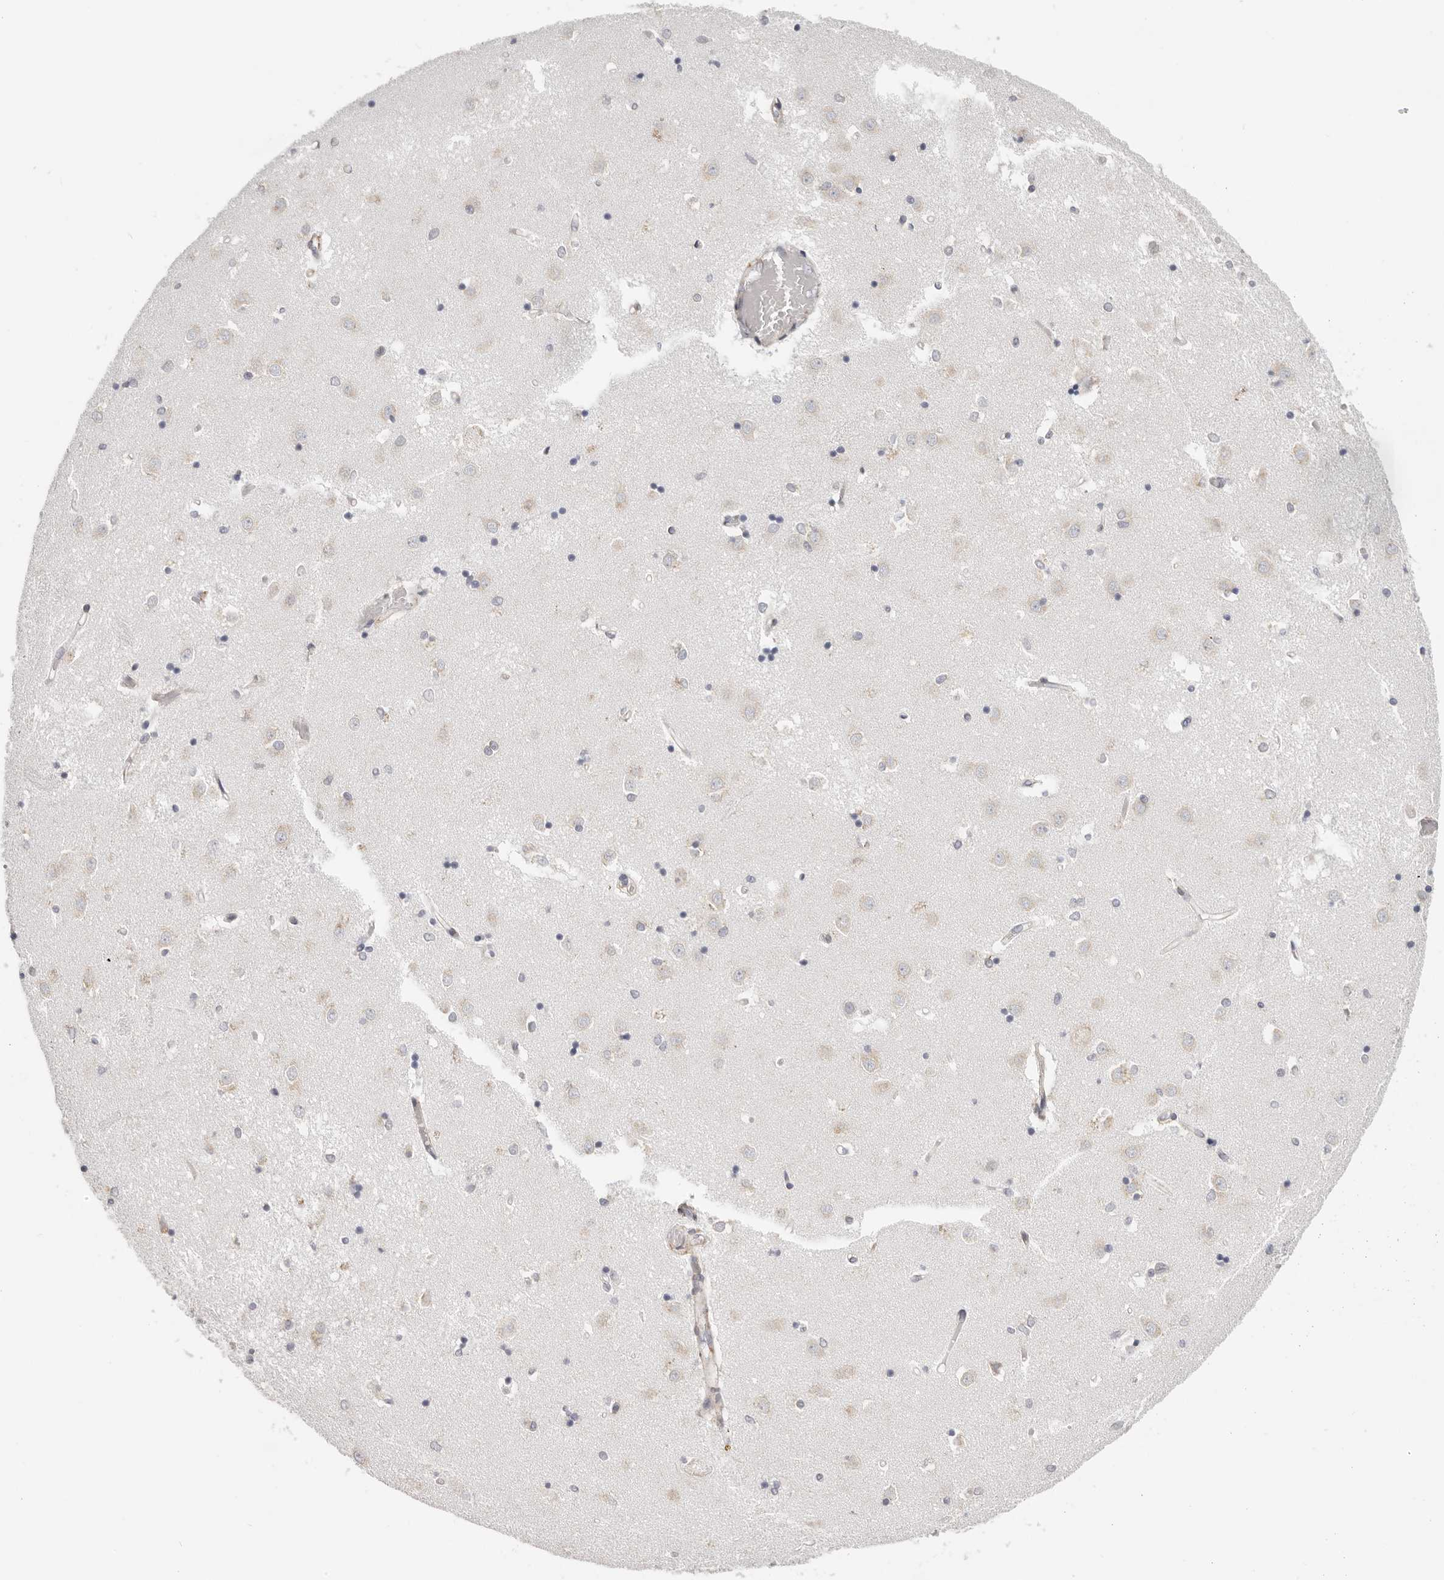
{"staining": {"intensity": "negative", "quantity": "none", "location": "none"}, "tissue": "caudate", "cell_type": "Glial cells", "image_type": "normal", "snomed": [{"axis": "morphology", "description": "Normal tissue, NOS"}, {"axis": "topography", "description": "Lateral ventricle wall"}], "caption": "Micrograph shows no protein staining in glial cells of normal caudate.", "gene": "IL32", "patient": {"sex": "male", "age": 45}}